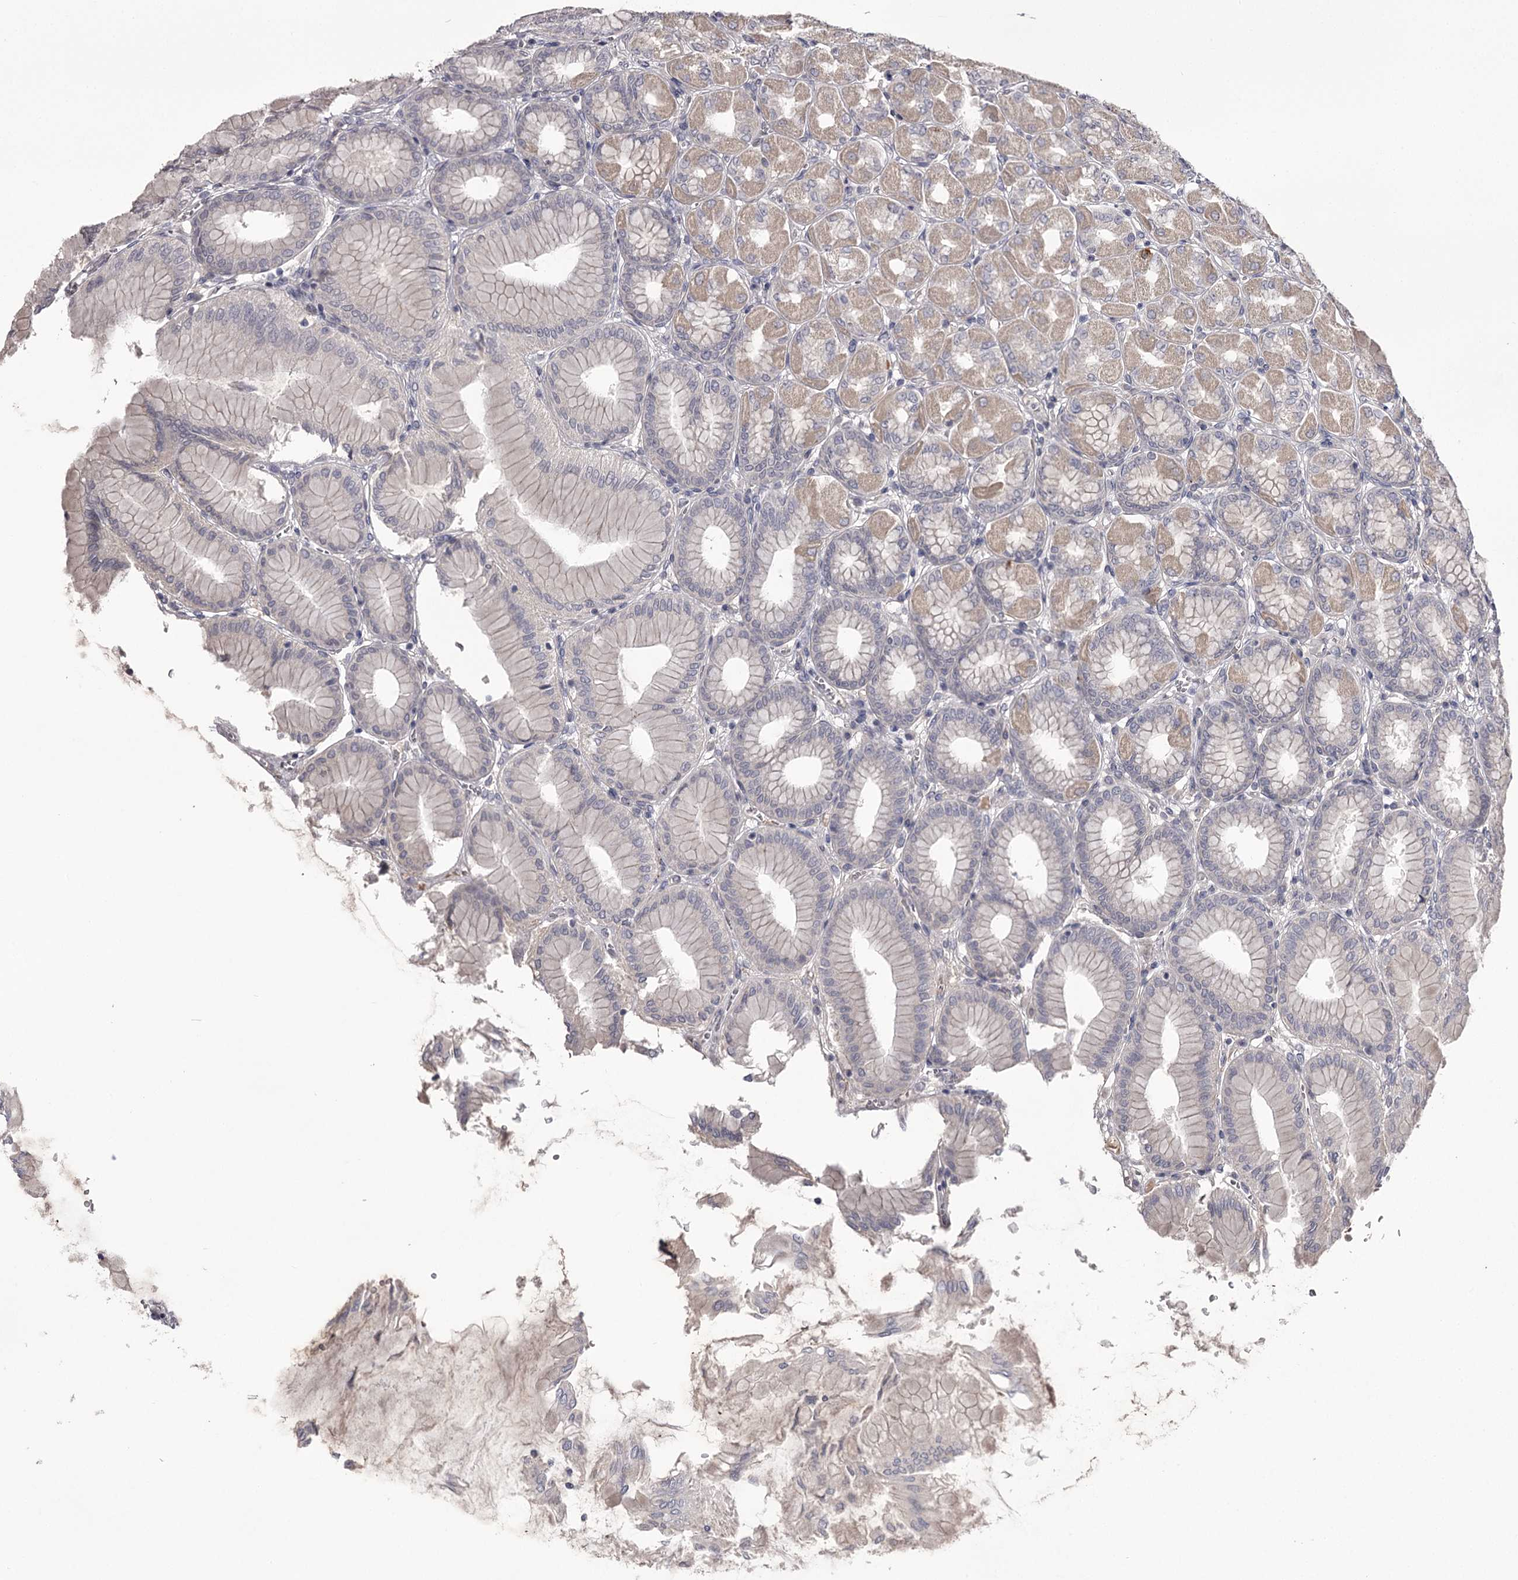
{"staining": {"intensity": "weak", "quantity": "<25%", "location": "cytoplasmic/membranous"}, "tissue": "stomach", "cell_type": "Glandular cells", "image_type": "normal", "snomed": [{"axis": "morphology", "description": "Normal tissue, NOS"}, {"axis": "topography", "description": "Stomach, upper"}], "caption": "This is a micrograph of IHC staining of normal stomach, which shows no positivity in glandular cells.", "gene": "PRM2", "patient": {"sex": "female", "age": 56}}